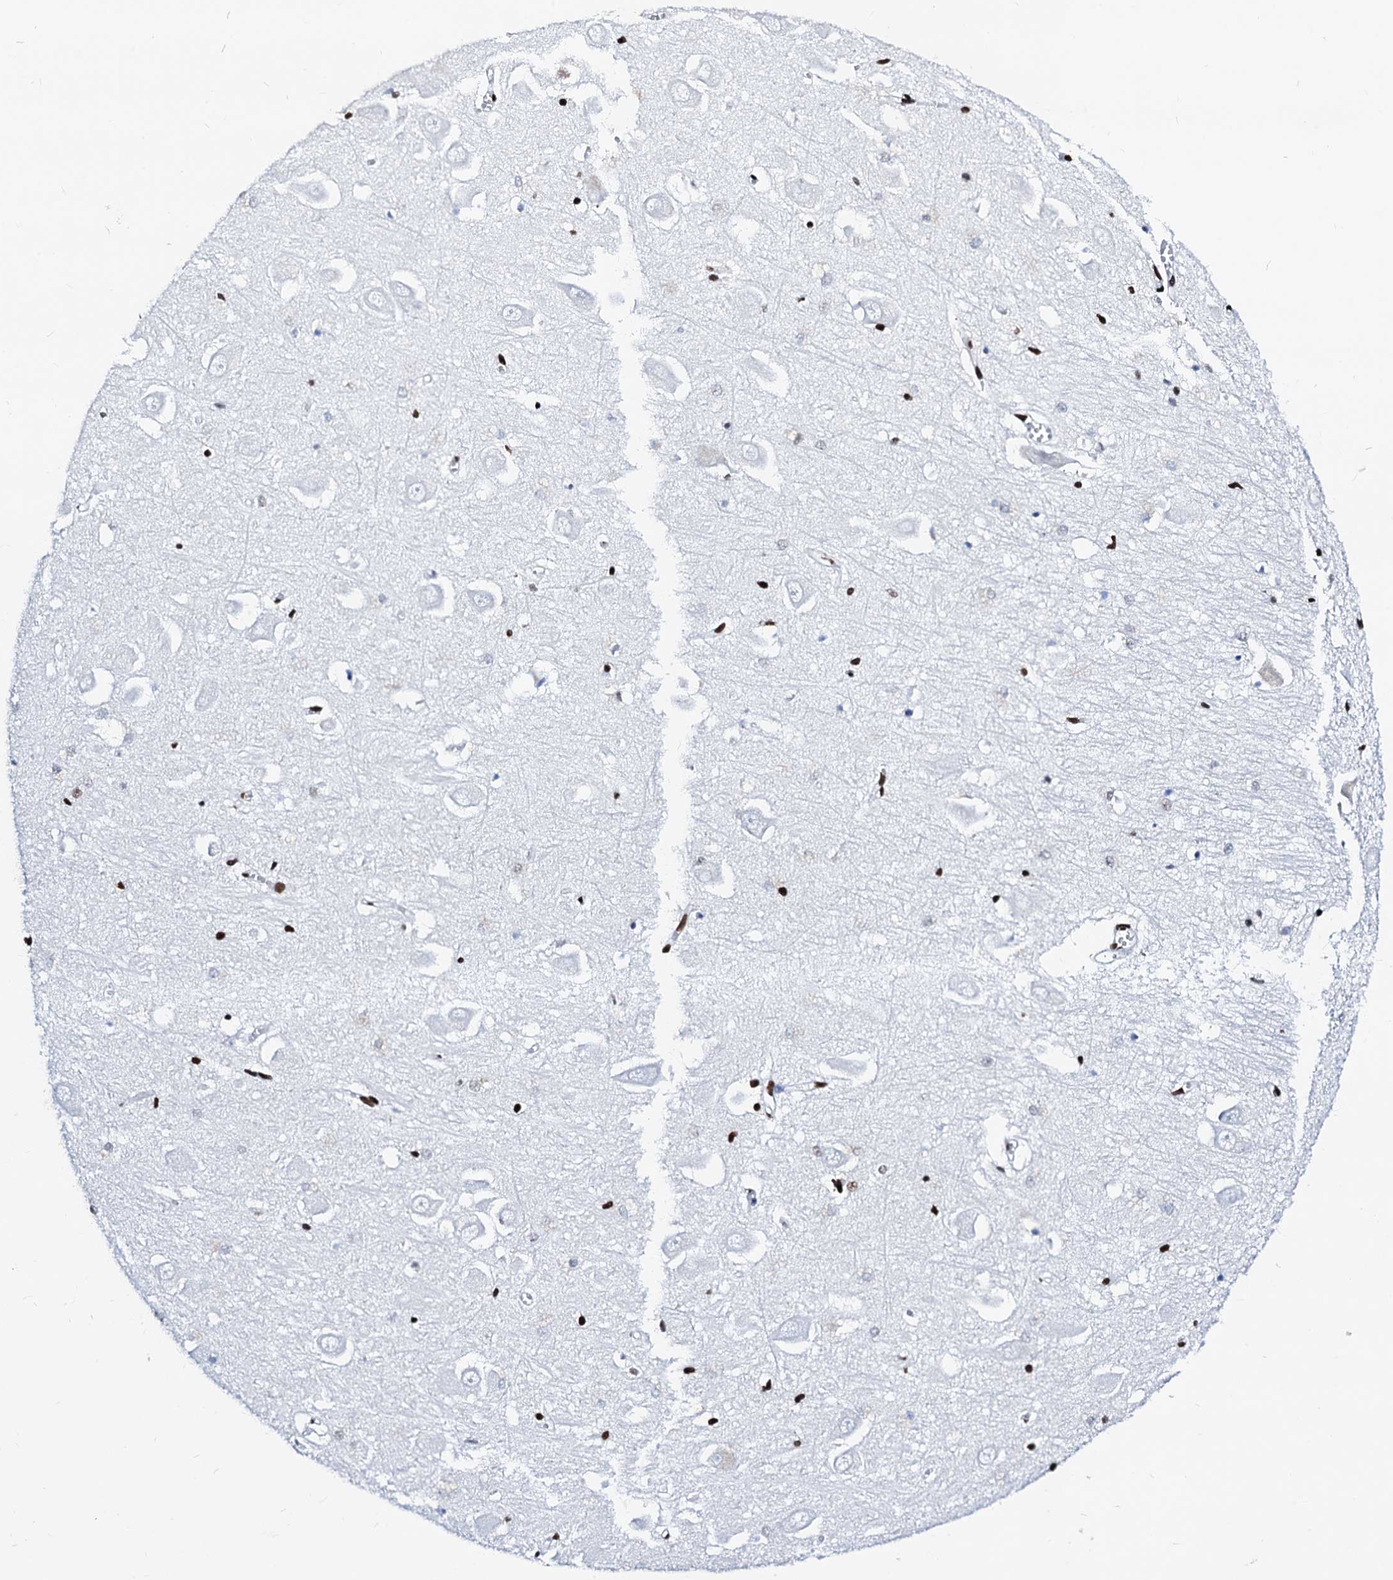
{"staining": {"intensity": "strong", "quantity": "25%-75%", "location": "nuclear"}, "tissue": "hippocampus", "cell_type": "Glial cells", "image_type": "normal", "snomed": [{"axis": "morphology", "description": "Normal tissue, NOS"}, {"axis": "topography", "description": "Hippocampus"}], "caption": "This is a micrograph of immunohistochemistry (IHC) staining of benign hippocampus, which shows strong staining in the nuclear of glial cells.", "gene": "RALY", "patient": {"sex": "male", "age": 70}}